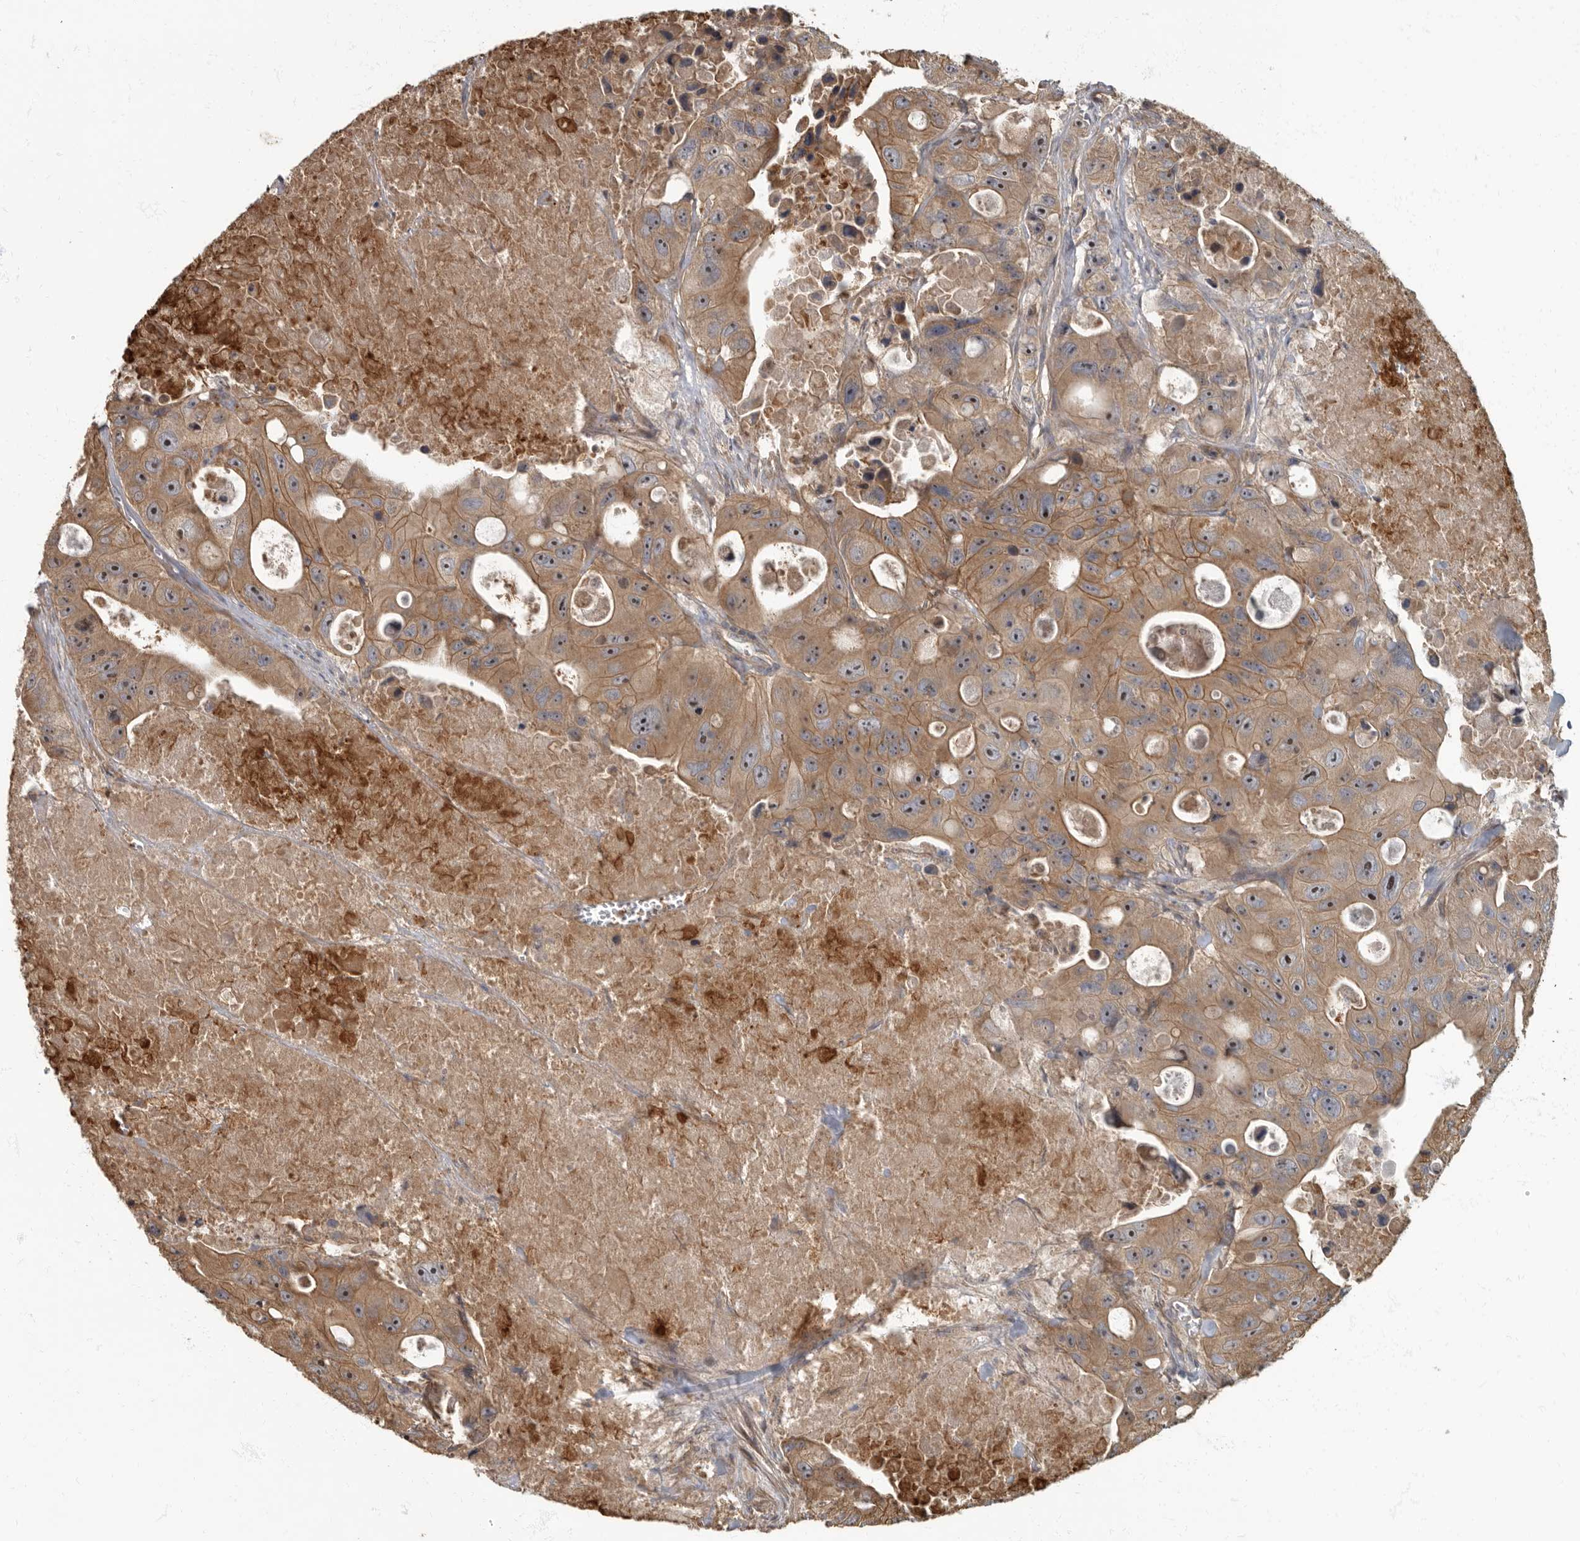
{"staining": {"intensity": "moderate", "quantity": ">75%", "location": "cytoplasmic/membranous"}, "tissue": "colorectal cancer", "cell_type": "Tumor cells", "image_type": "cancer", "snomed": [{"axis": "morphology", "description": "Adenocarcinoma, NOS"}, {"axis": "topography", "description": "Colon"}], "caption": "Immunohistochemical staining of human colorectal cancer exhibits medium levels of moderate cytoplasmic/membranous staining in approximately >75% of tumor cells. Using DAB (brown) and hematoxylin (blue) stains, captured at high magnification using brightfield microscopy.", "gene": "DAAM1", "patient": {"sex": "female", "age": 46}}